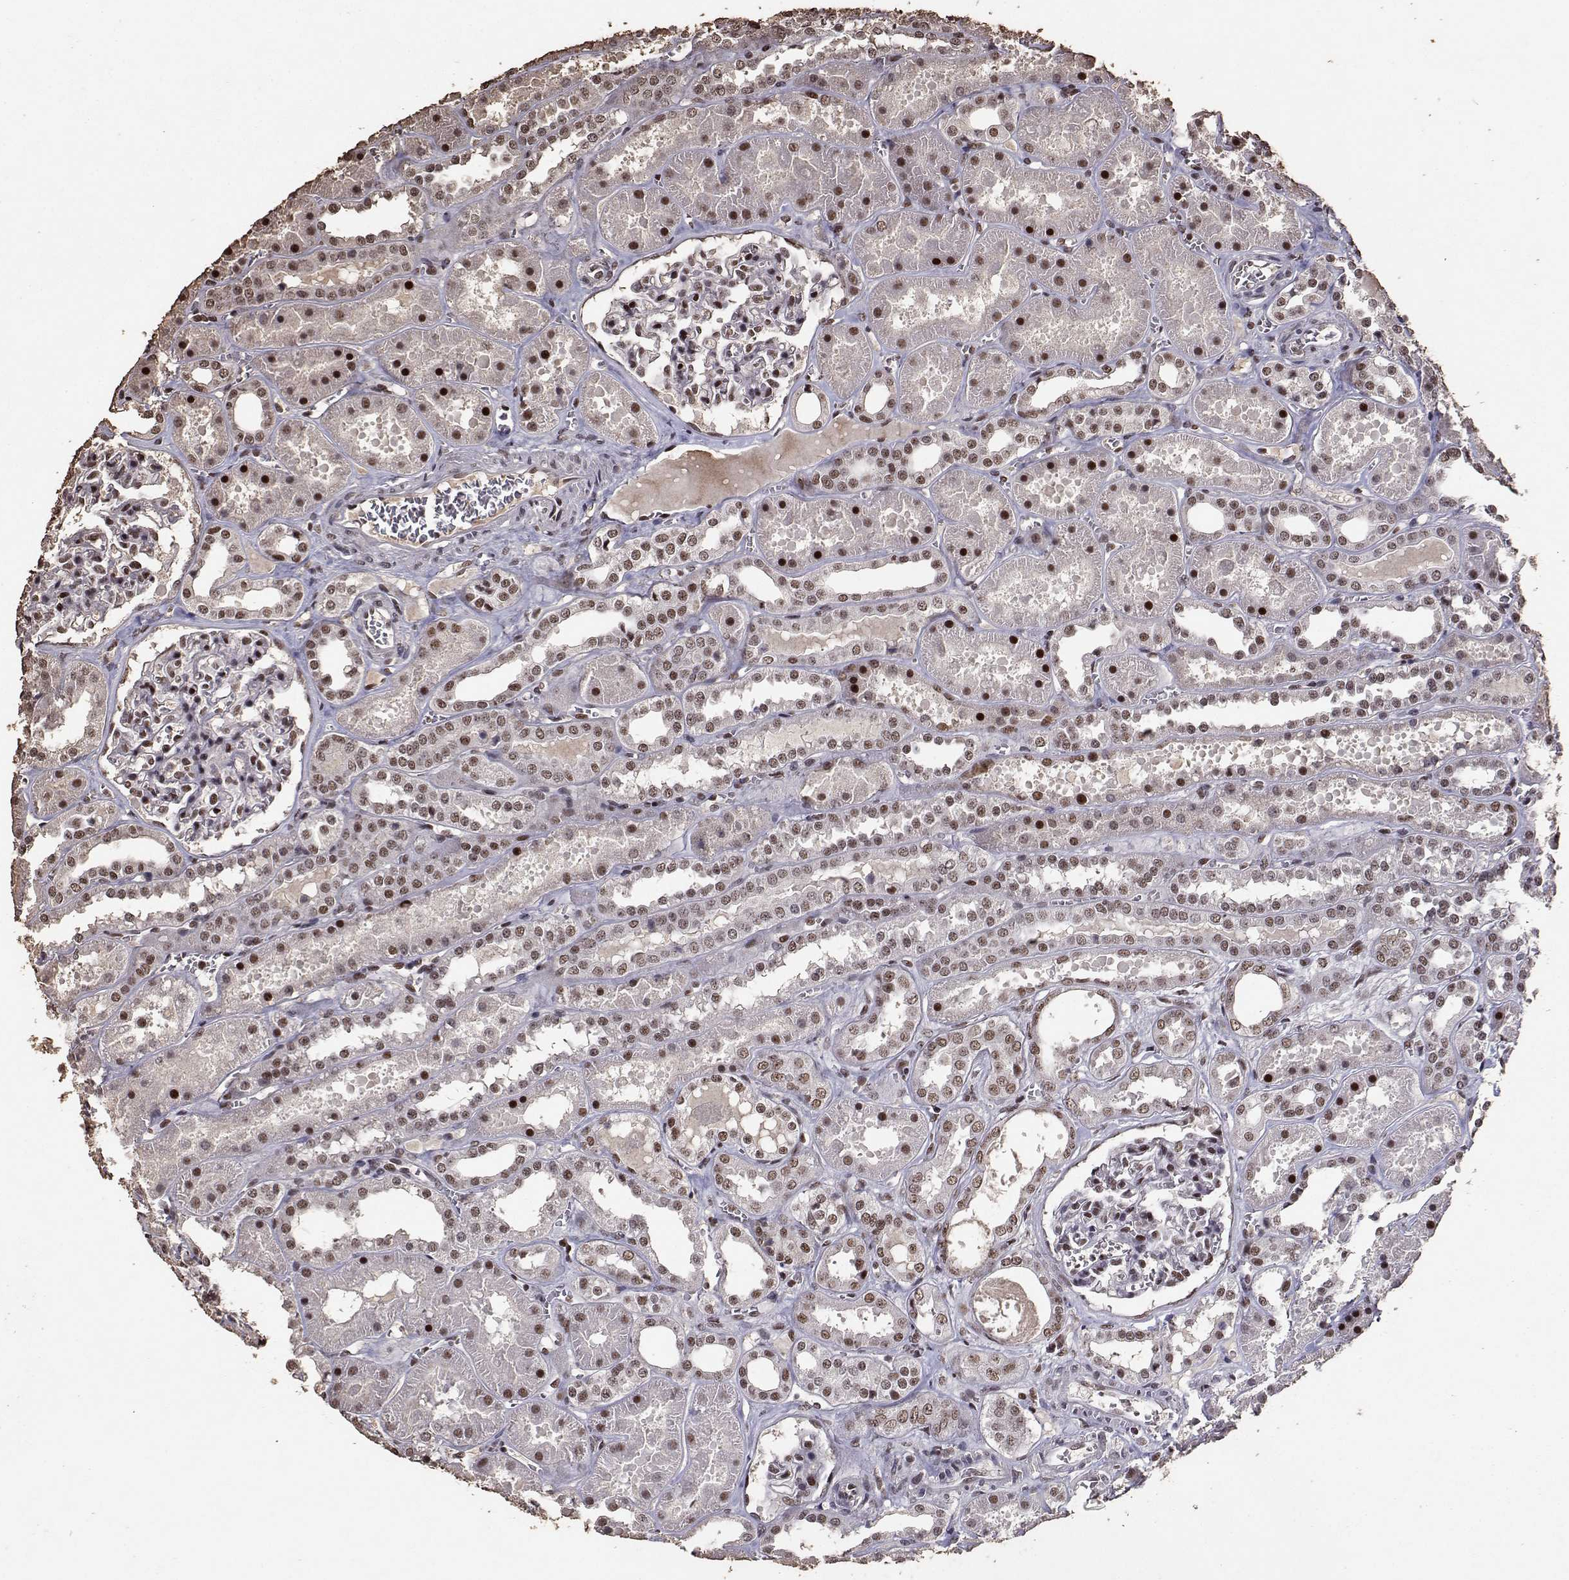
{"staining": {"intensity": "strong", "quantity": ">75%", "location": "nuclear"}, "tissue": "kidney", "cell_type": "Cells in glomeruli", "image_type": "normal", "snomed": [{"axis": "morphology", "description": "Normal tissue, NOS"}, {"axis": "topography", "description": "Kidney"}], "caption": "A high amount of strong nuclear staining is seen in about >75% of cells in glomeruli in normal kidney. Nuclei are stained in blue.", "gene": "TOE1", "patient": {"sex": "female", "age": 41}}